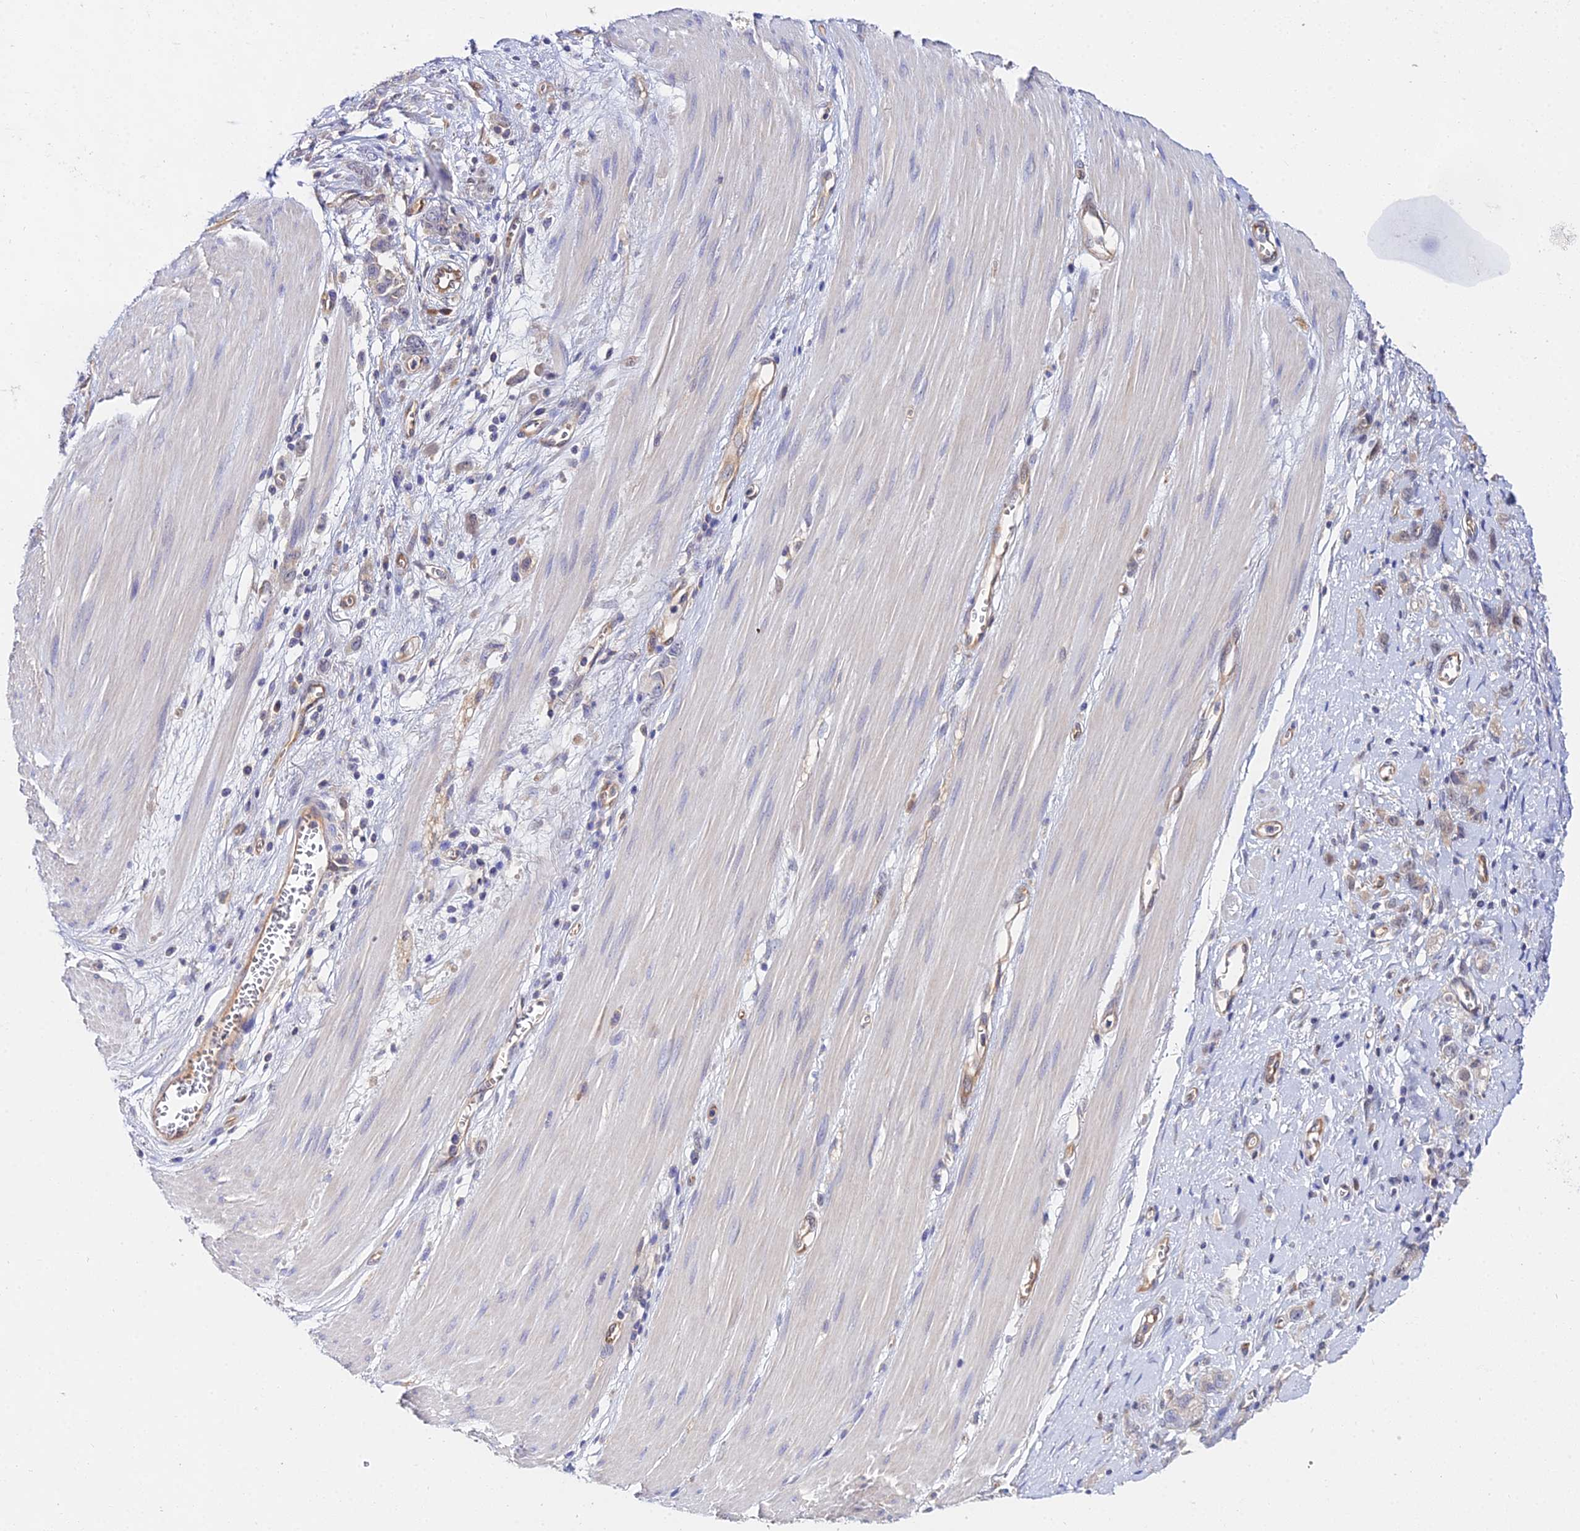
{"staining": {"intensity": "negative", "quantity": "none", "location": "none"}, "tissue": "stomach cancer", "cell_type": "Tumor cells", "image_type": "cancer", "snomed": [{"axis": "morphology", "description": "Adenocarcinoma, NOS"}, {"axis": "topography", "description": "Stomach"}], "caption": "Immunohistochemistry histopathology image of neoplastic tissue: adenocarcinoma (stomach) stained with DAB reveals no significant protein expression in tumor cells.", "gene": "PPP2R2C", "patient": {"sex": "female", "age": 76}}